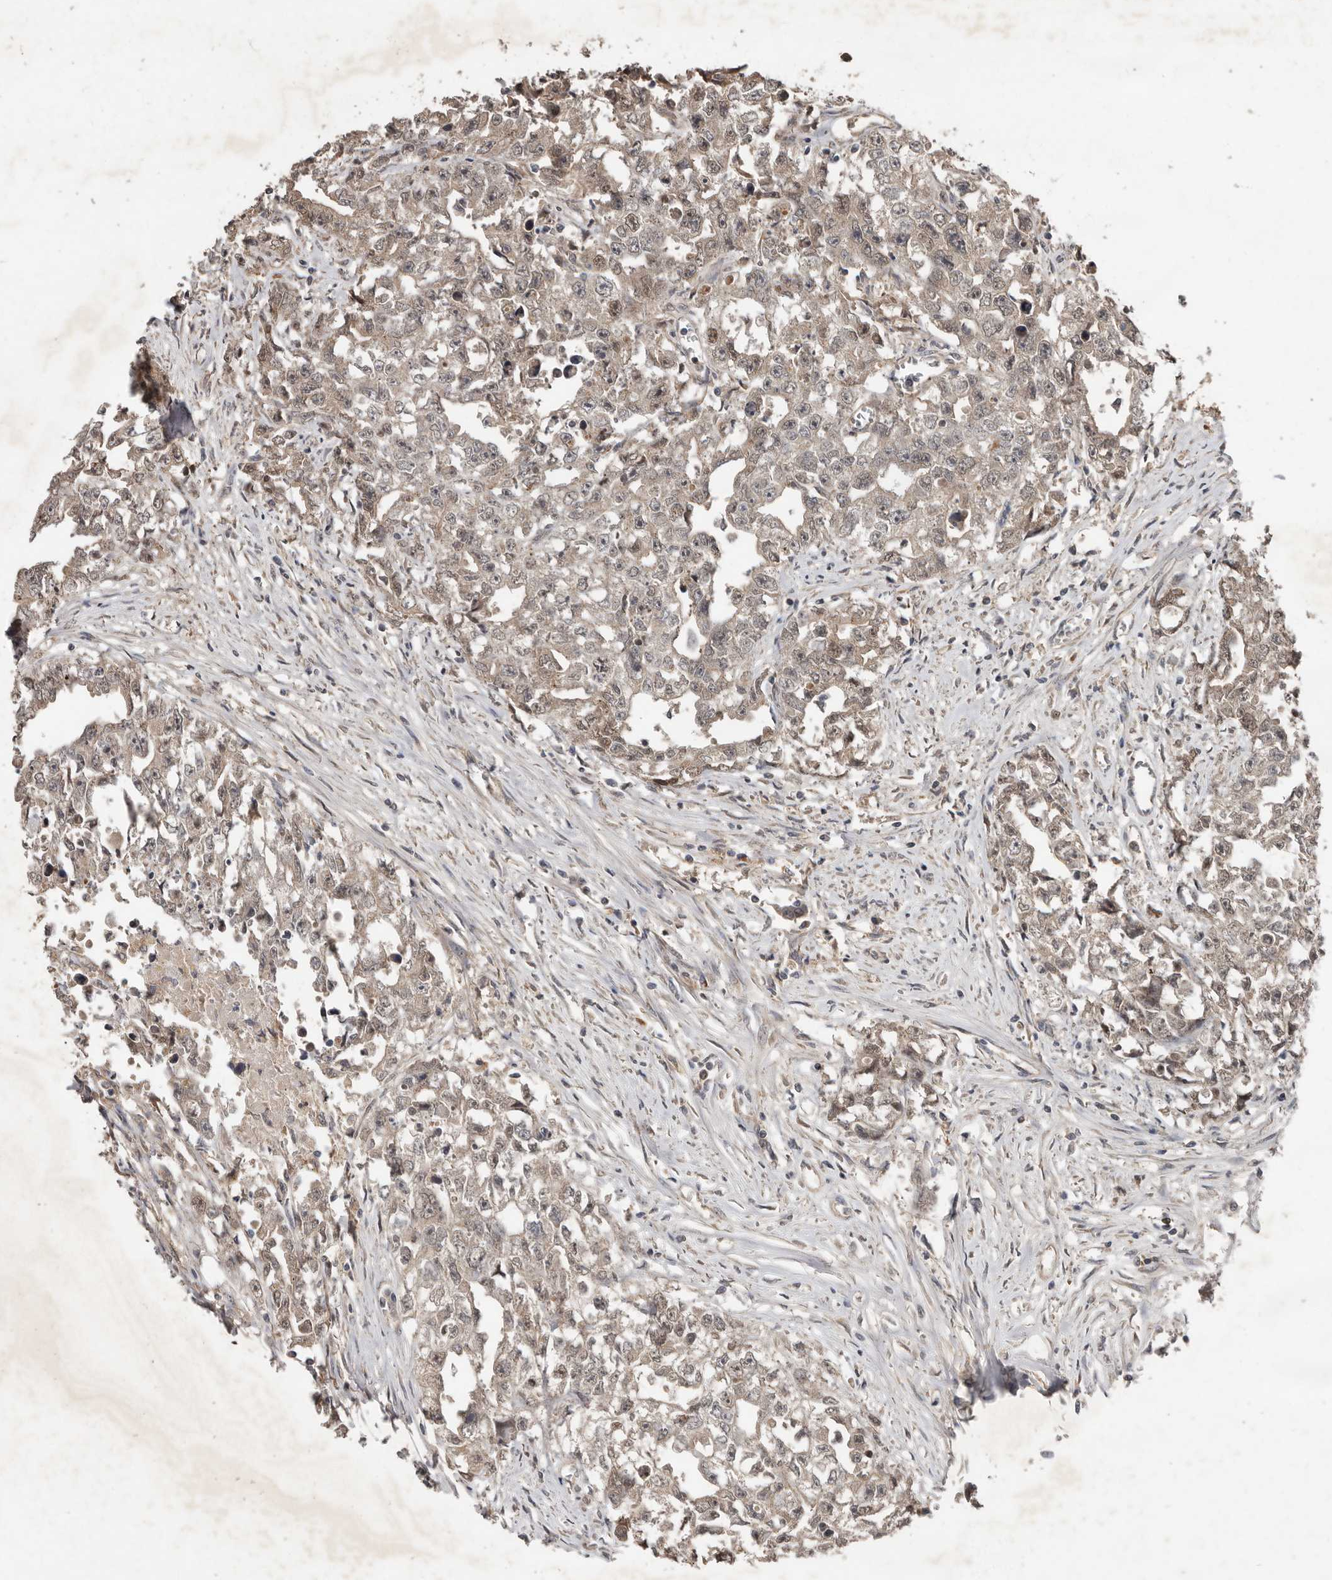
{"staining": {"intensity": "weak", "quantity": ">75%", "location": "cytoplasmic/membranous"}, "tissue": "testis cancer", "cell_type": "Tumor cells", "image_type": "cancer", "snomed": [{"axis": "morphology", "description": "Seminoma, NOS"}, {"axis": "morphology", "description": "Carcinoma, Embryonal, NOS"}, {"axis": "topography", "description": "Testis"}], "caption": "A high-resolution photomicrograph shows IHC staining of seminoma (testis), which shows weak cytoplasmic/membranous expression in about >75% of tumor cells.", "gene": "KIF26B", "patient": {"sex": "male", "age": 43}}